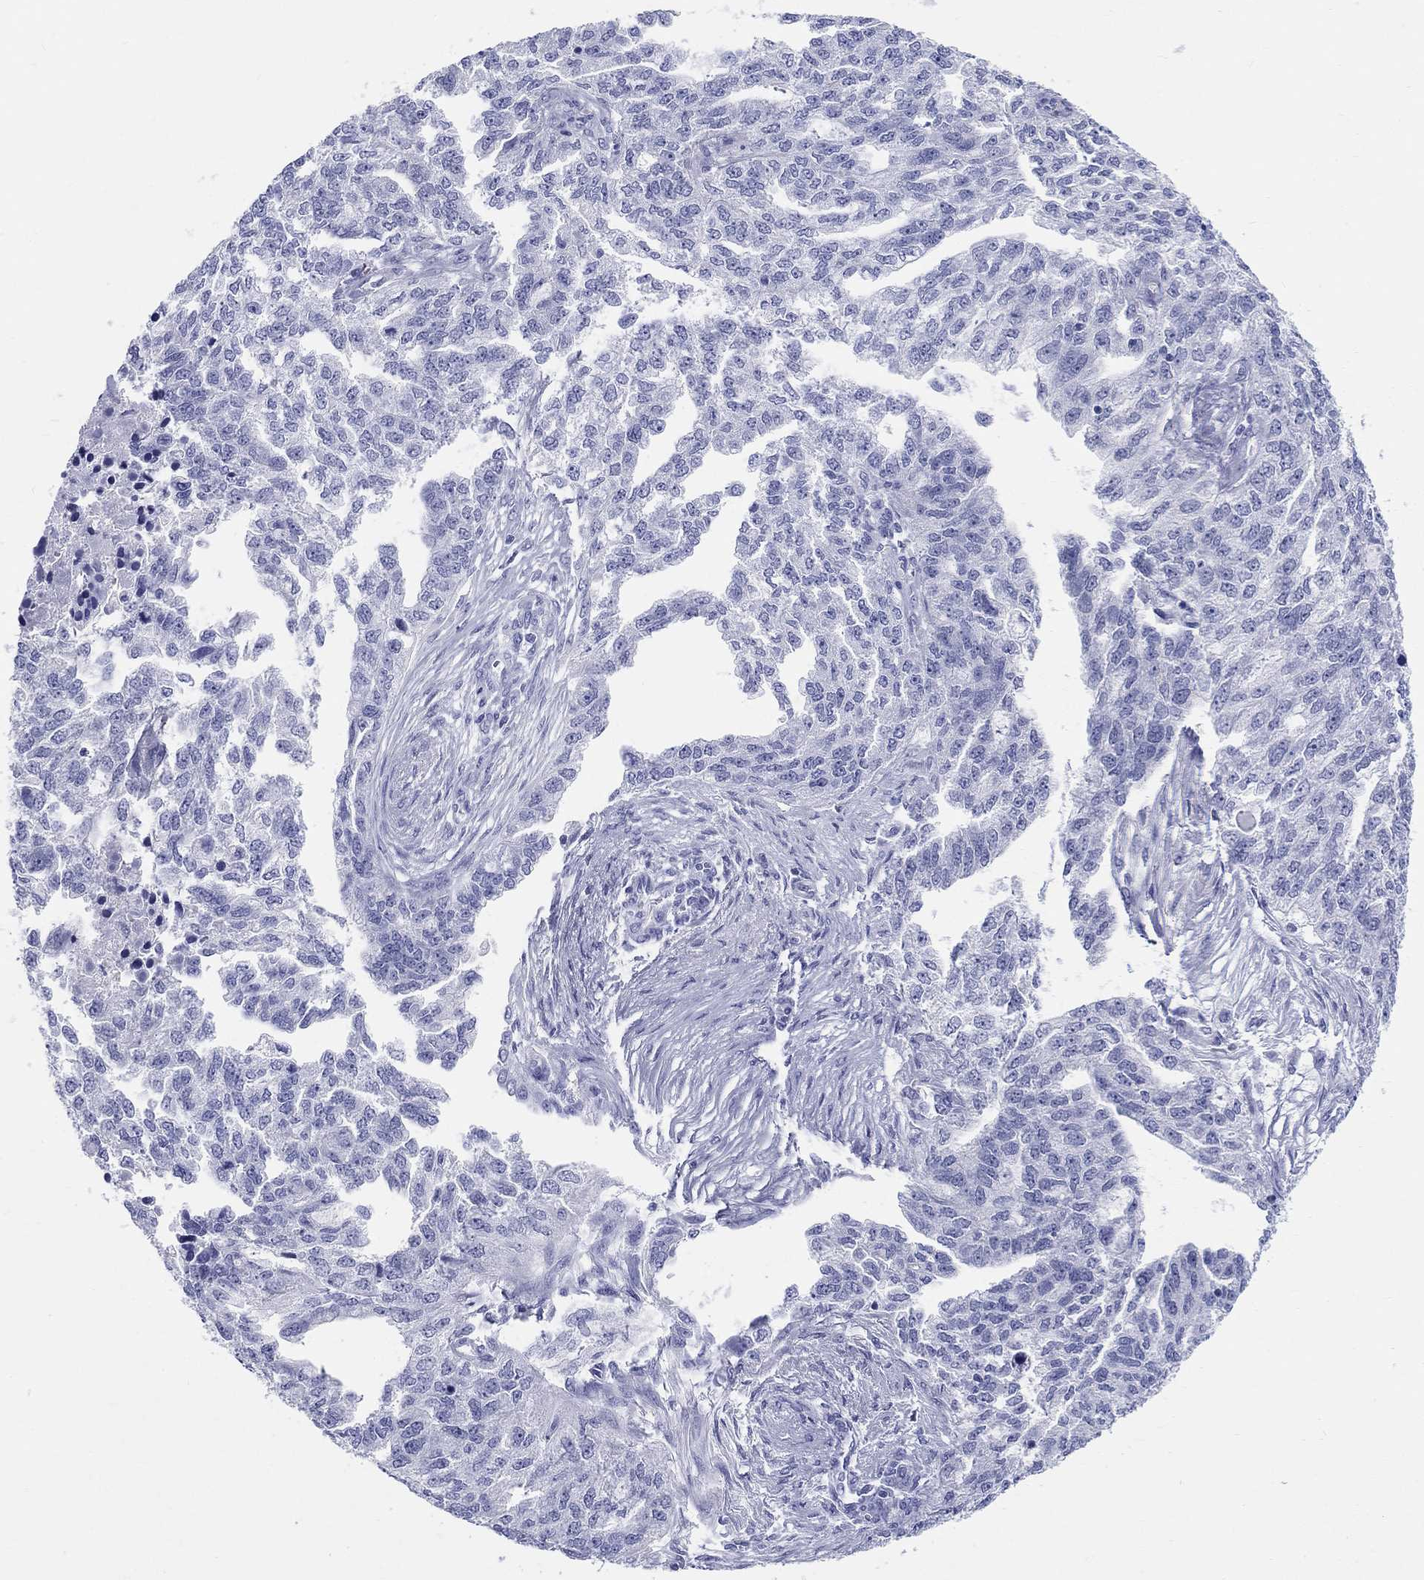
{"staining": {"intensity": "negative", "quantity": "none", "location": "none"}, "tissue": "ovarian cancer", "cell_type": "Tumor cells", "image_type": "cancer", "snomed": [{"axis": "morphology", "description": "Cystadenocarcinoma, serous, NOS"}, {"axis": "topography", "description": "Ovary"}], "caption": "DAB (3,3'-diaminobenzidine) immunohistochemical staining of ovarian cancer (serous cystadenocarcinoma) exhibits no significant staining in tumor cells.", "gene": "LAMP5", "patient": {"sex": "female", "age": 51}}